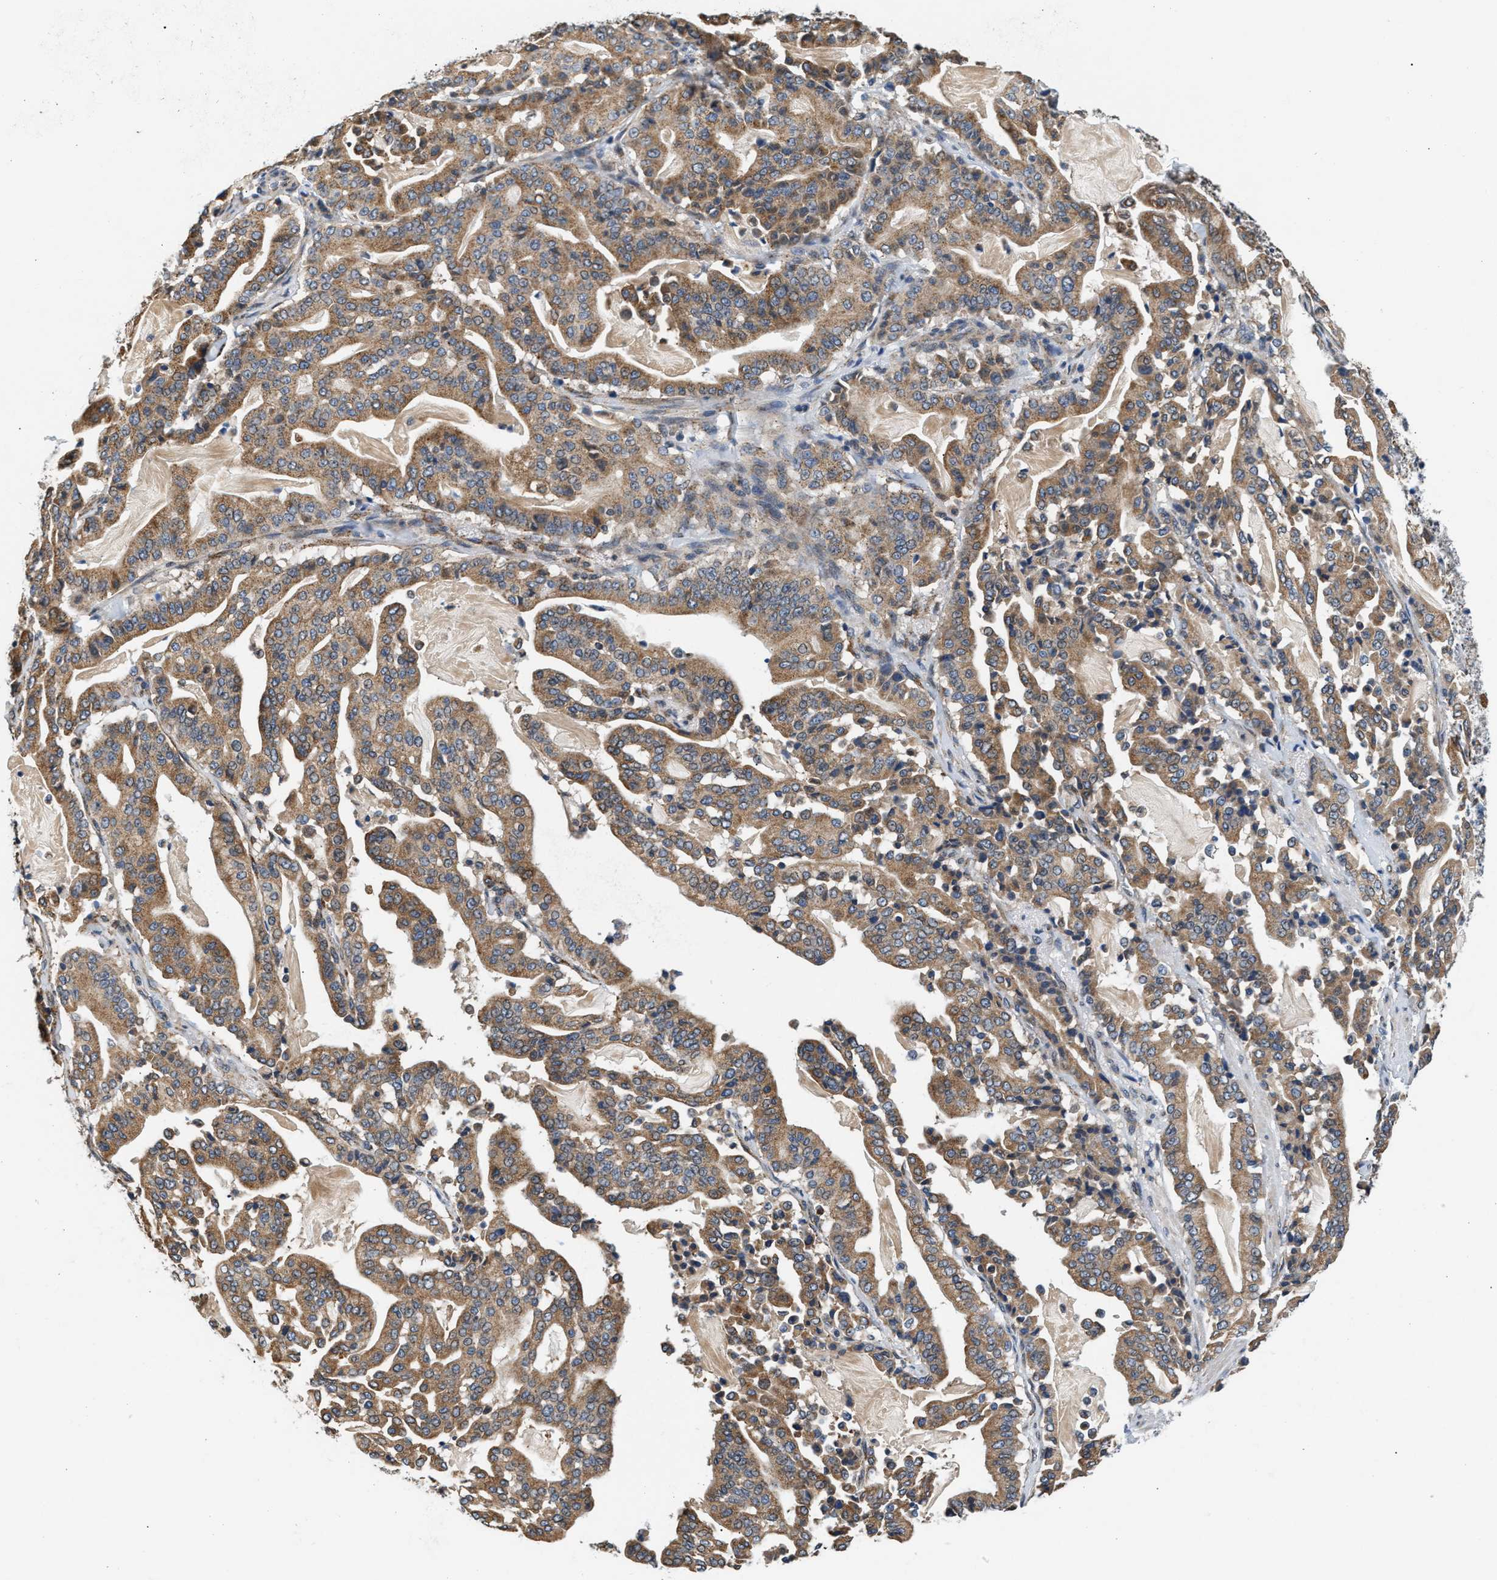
{"staining": {"intensity": "moderate", "quantity": ">75%", "location": "cytoplasmic/membranous"}, "tissue": "pancreatic cancer", "cell_type": "Tumor cells", "image_type": "cancer", "snomed": [{"axis": "morphology", "description": "Adenocarcinoma, NOS"}, {"axis": "topography", "description": "Pancreas"}], "caption": "There is medium levels of moderate cytoplasmic/membranous expression in tumor cells of pancreatic adenocarcinoma, as demonstrated by immunohistochemical staining (brown color).", "gene": "KCNMB2", "patient": {"sex": "male", "age": 63}}